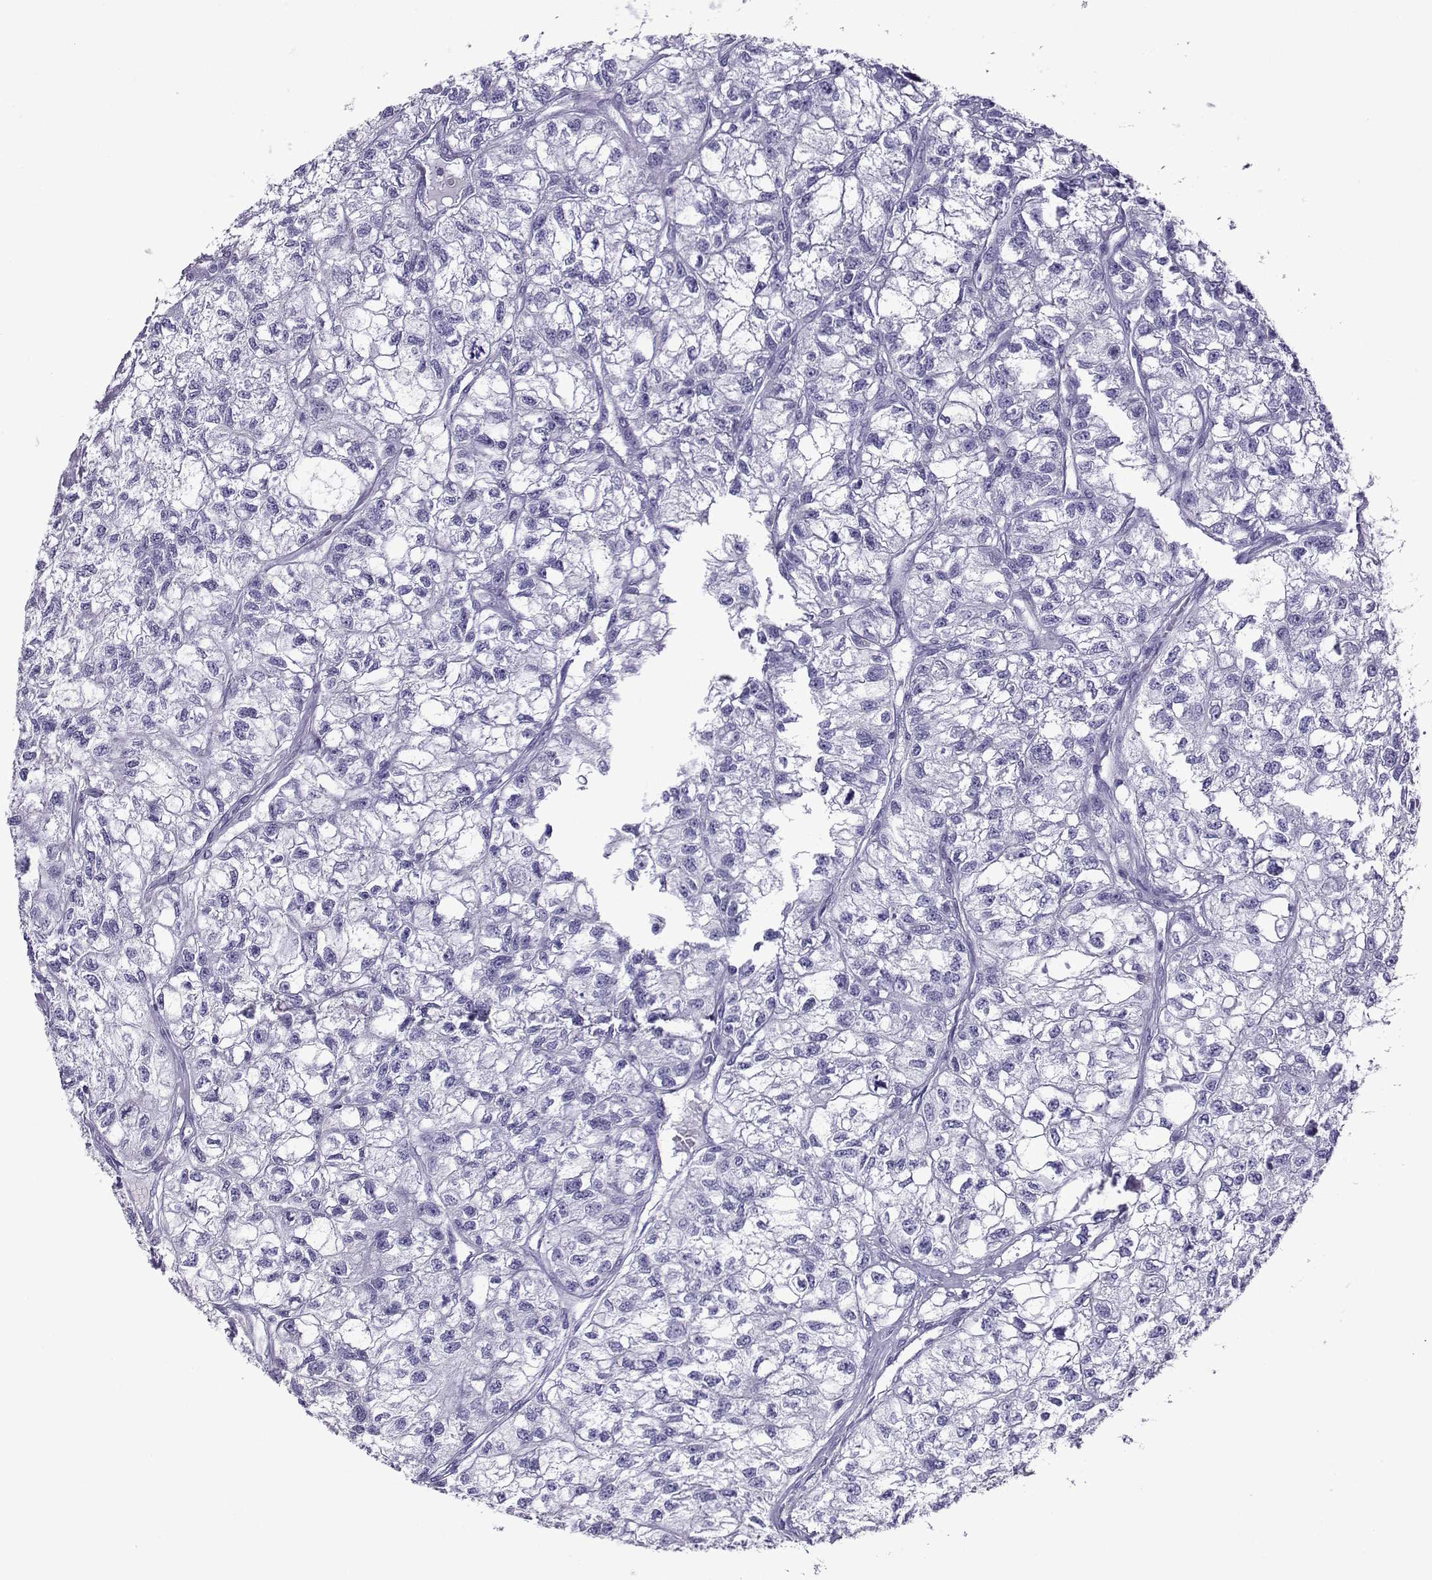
{"staining": {"intensity": "negative", "quantity": "none", "location": "none"}, "tissue": "renal cancer", "cell_type": "Tumor cells", "image_type": "cancer", "snomed": [{"axis": "morphology", "description": "Adenocarcinoma, NOS"}, {"axis": "topography", "description": "Kidney"}], "caption": "IHC of human renal adenocarcinoma reveals no positivity in tumor cells.", "gene": "CD109", "patient": {"sex": "male", "age": 56}}